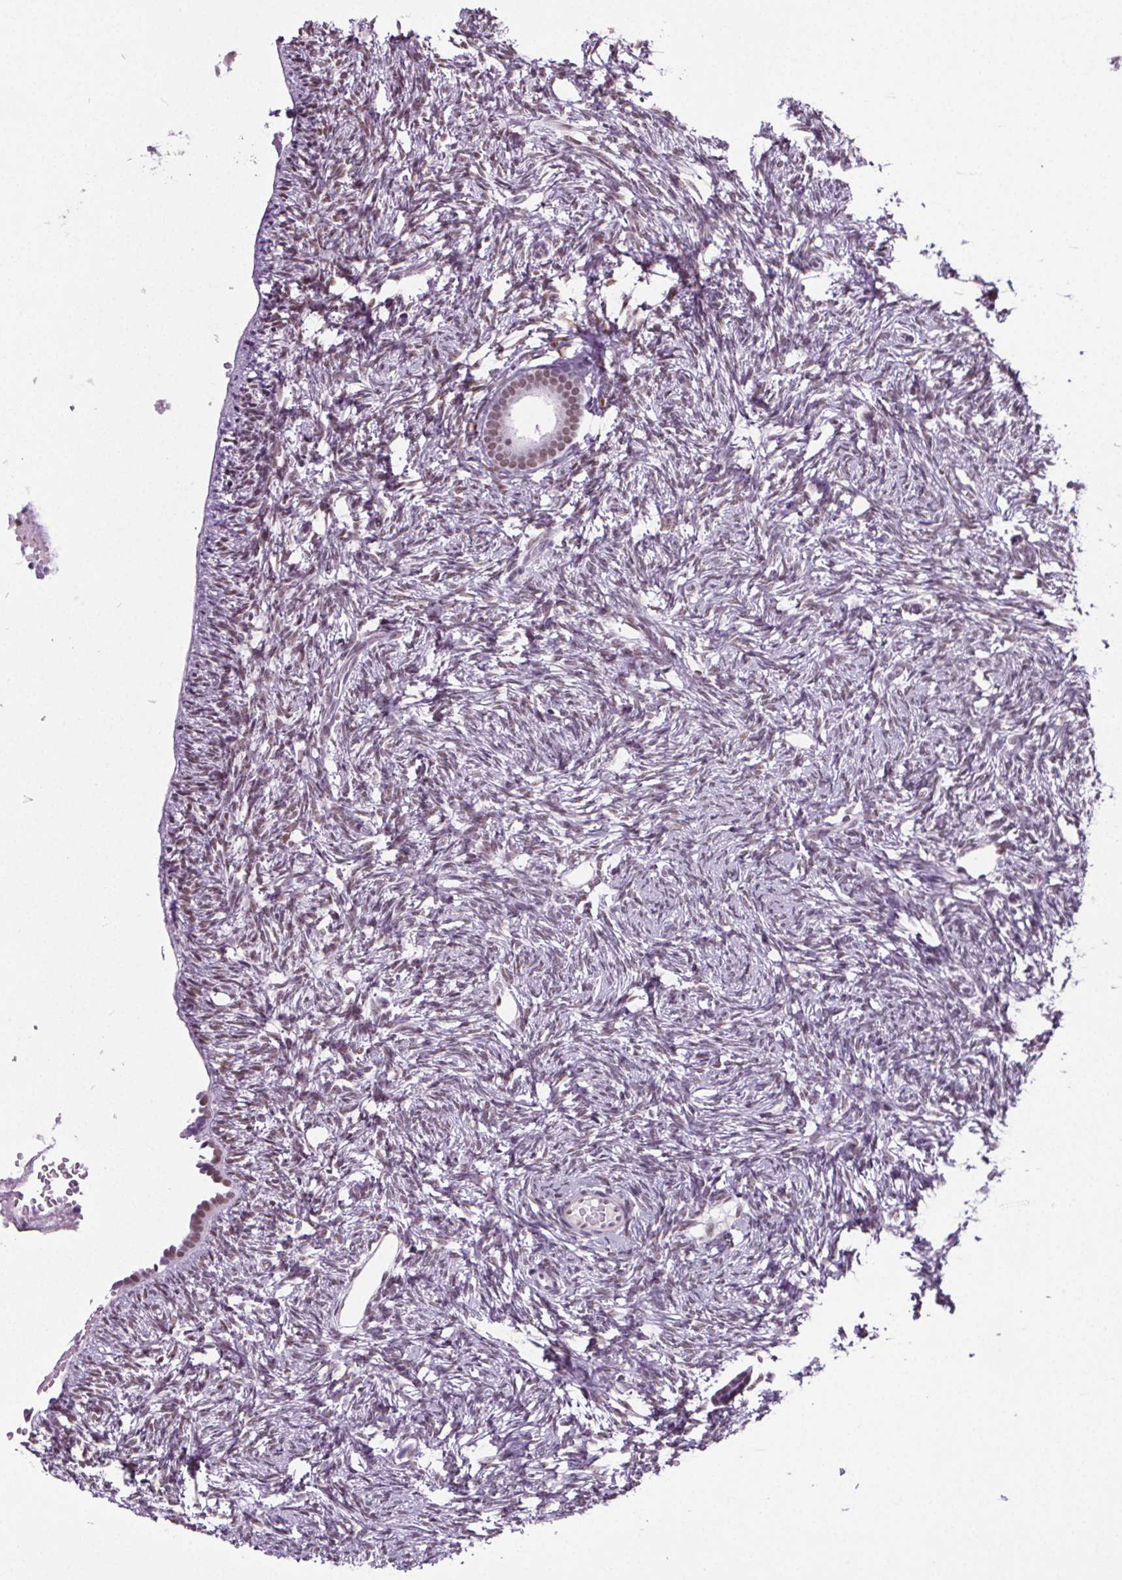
{"staining": {"intensity": "moderate", "quantity": "<25%", "location": "nuclear"}, "tissue": "ovary", "cell_type": "Ovarian stroma cells", "image_type": "normal", "snomed": [{"axis": "morphology", "description": "Normal tissue, NOS"}, {"axis": "topography", "description": "Ovary"}], "caption": "This is a histology image of immunohistochemistry staining of normal ovary, which shows moderate staining in the nuclear of ovarian stroma cells.", "gene": "GP6", "patient": {"sex": "female", "age": 33}}